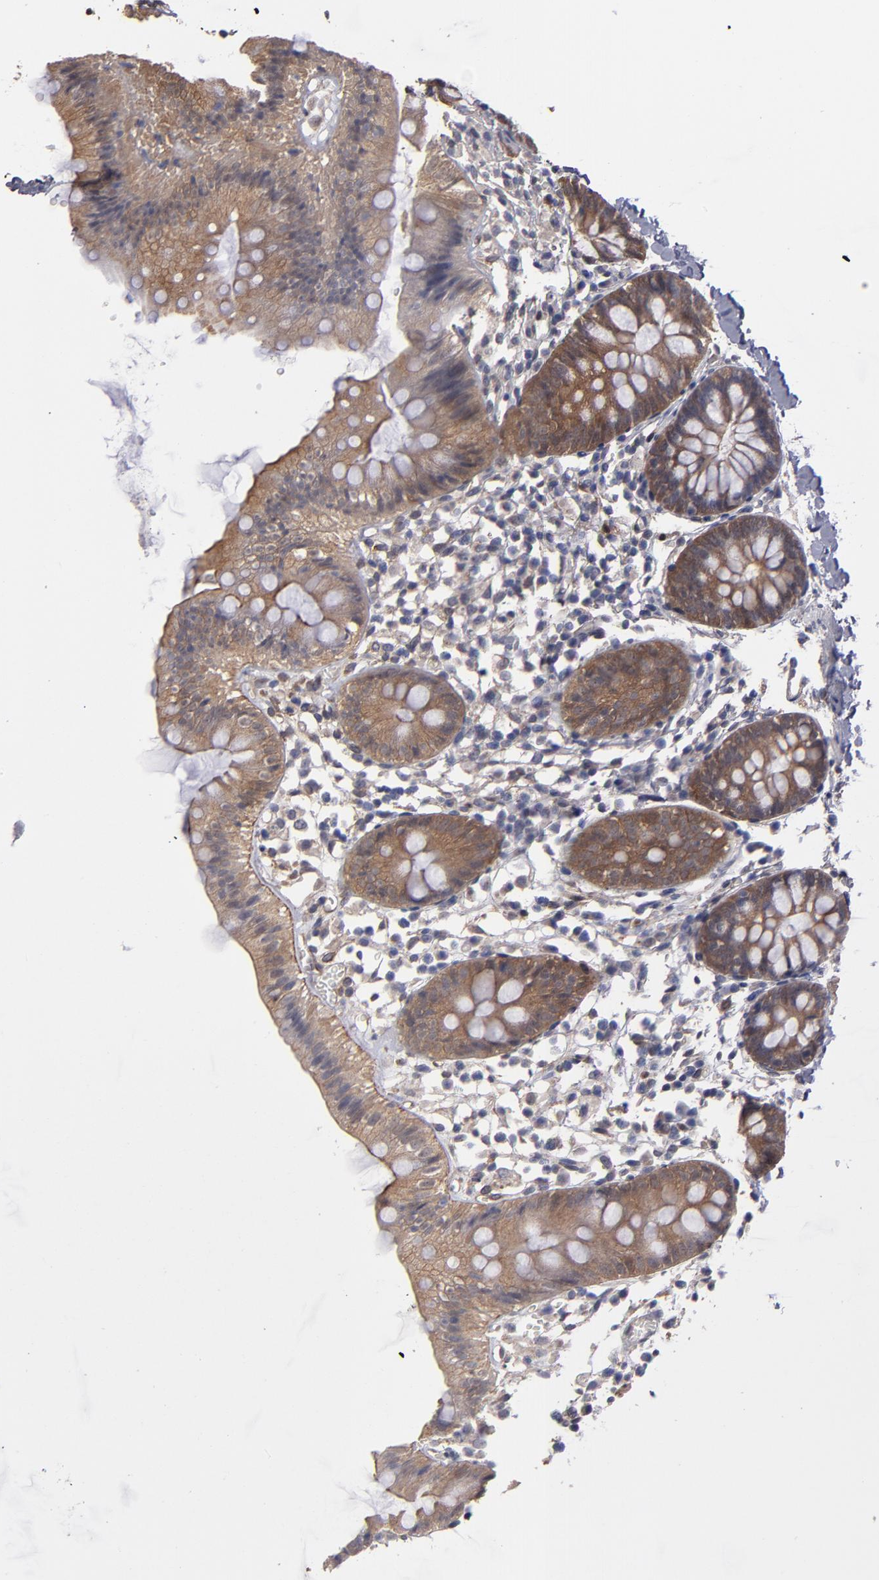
{"staining": {"intensity": "moderate", "quantity": ">75%", "location": "cytoplasmic/membranous"}, "tissue": "colon", "cell_type": "Endothelial cells", "image_type": "normal", "snomed": [{"axis": "morphology", "description": "Normal tissue, NOS"}, {"axis": "topography", "description": "Colon"}], "caption": "A brown stain labels moderate cytoplasmic/membranous positivity of a protein in endothelial cells of normal human colon.", "gene": "NDRG2", "patient": {"sex": "male", "age": 14}}